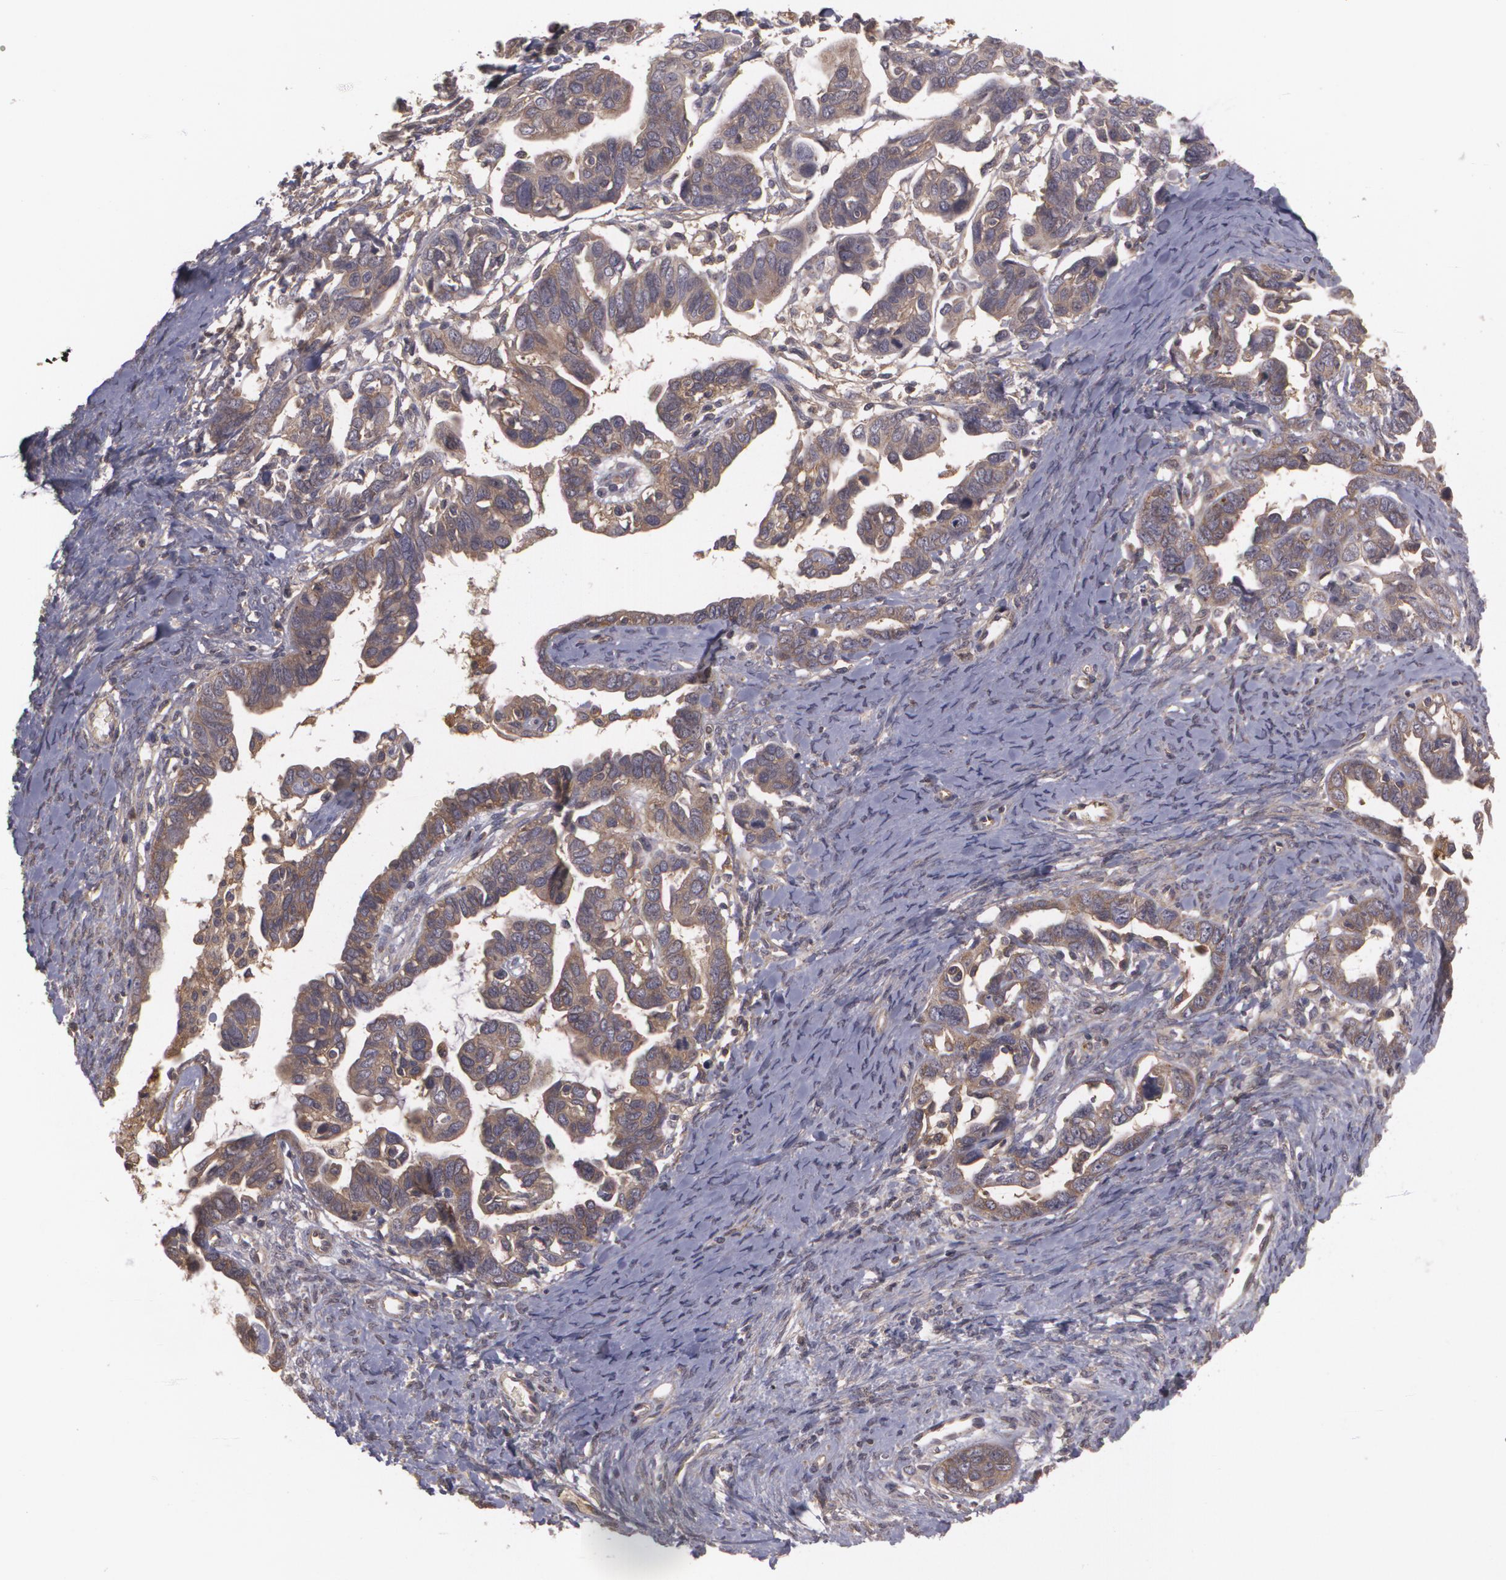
{"staining": {"intensity": "weak", "quantity": ">75%", "location": "cytoplasmic/membranous"}, "tissue": "ovarian cancer", "cell_type": "Tumor cells", "image_type": "cancer", "snomed": [{"axis": "morphology", "description": "Cystadenocarcinoma, serous, NOS"}, {"axis": "topography", "description": "Ovary"}], "caption": "High-magnification brightfield microscopy of ovarian cancer (serous cystadenocarcinoma) stained with DAB (3,3'-diaminobenzidine) (brown) and counterstained with hematoxylin (blue). tumor cells exhibit weak cytoplasmic/membranous expression is appreciated in approximately>75% of cells.", "gene": "HRAS", "patient": {"sex": "female", "age": 69}}